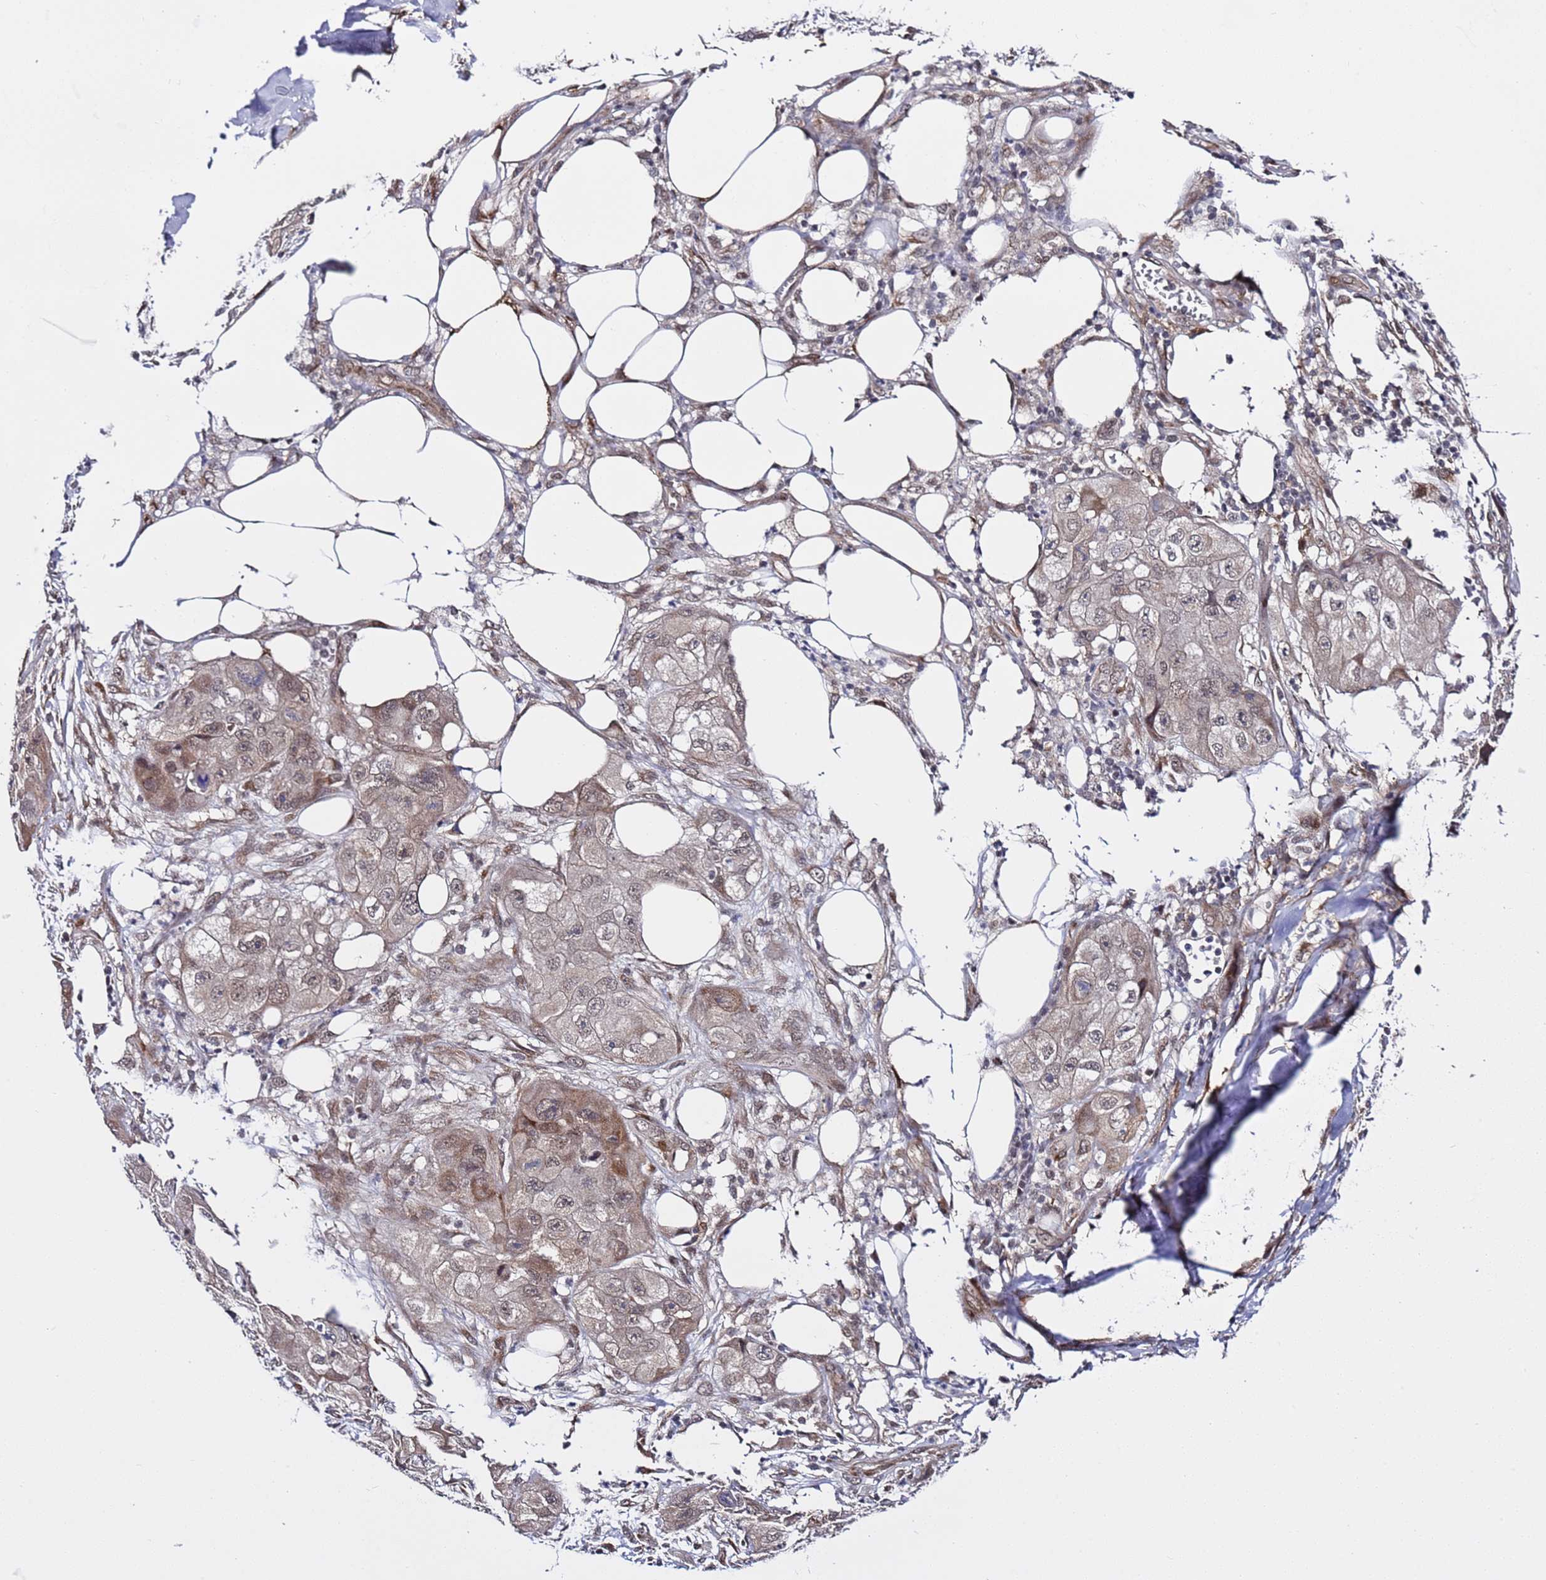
{"staining": {"intensity": "weak", "quantity": ">75%", "location": "cytoplasmic/membranous,nuclear"}, "tissue": "skin cancer", "cell_type": "Tumor cells", "image_type": "cancer", "snomed": [{"axis": "morphology", "description": "Squamous cell carcinoma, NOS"}, {"axis": "topography", "description": "Skin"}, {"axis": "topography", "description": "Subcutis"}], "caption": "Protein staining shows weak cytoplasmic/membranous and nuclear expression in approximately >75% of tumor cells in skin squamous cell carcinoma.", "gene": "POLR2D", "patient": {"sex": "male", "age": 73}}